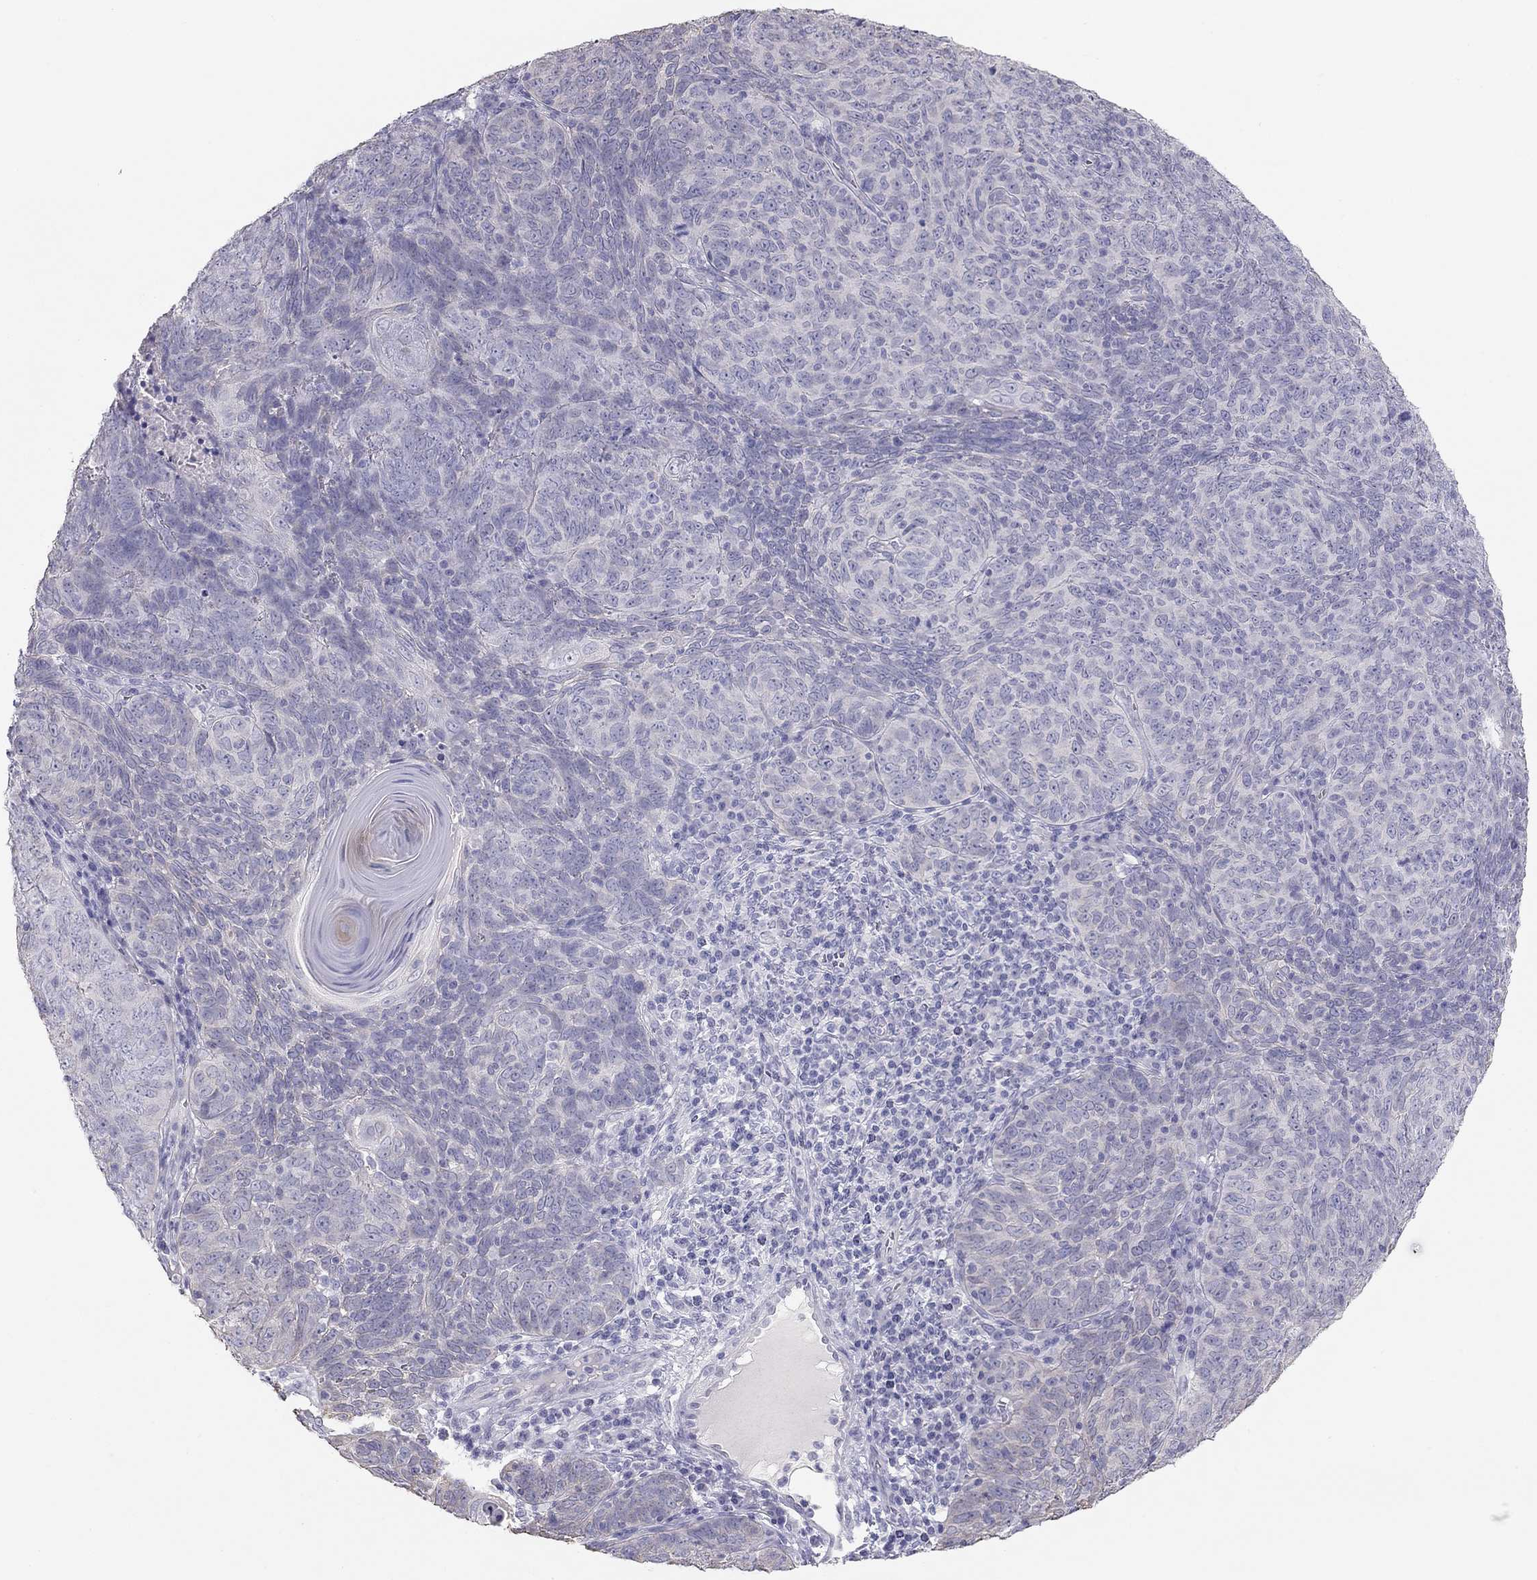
{"staining": {"intensity": "negative", "quantity": "none", "location": "none"}, "tissue": "skin cancer", "cell_type": "Tumor cells", "image_type": "cancer", "snomed": [{"axis": "morphology", "description": "Squamous cell carcinoma, NOS"}, {"axis": "topography", "description": "Skin"}, {"axis": "topography", "description": "Anal"}], "caption": "IHC of squamous cell carcinoma (skin) shows no positivity in tumor cells.", "gene": "KCNV2", "patient": {"sex": "female", "age": 51}}